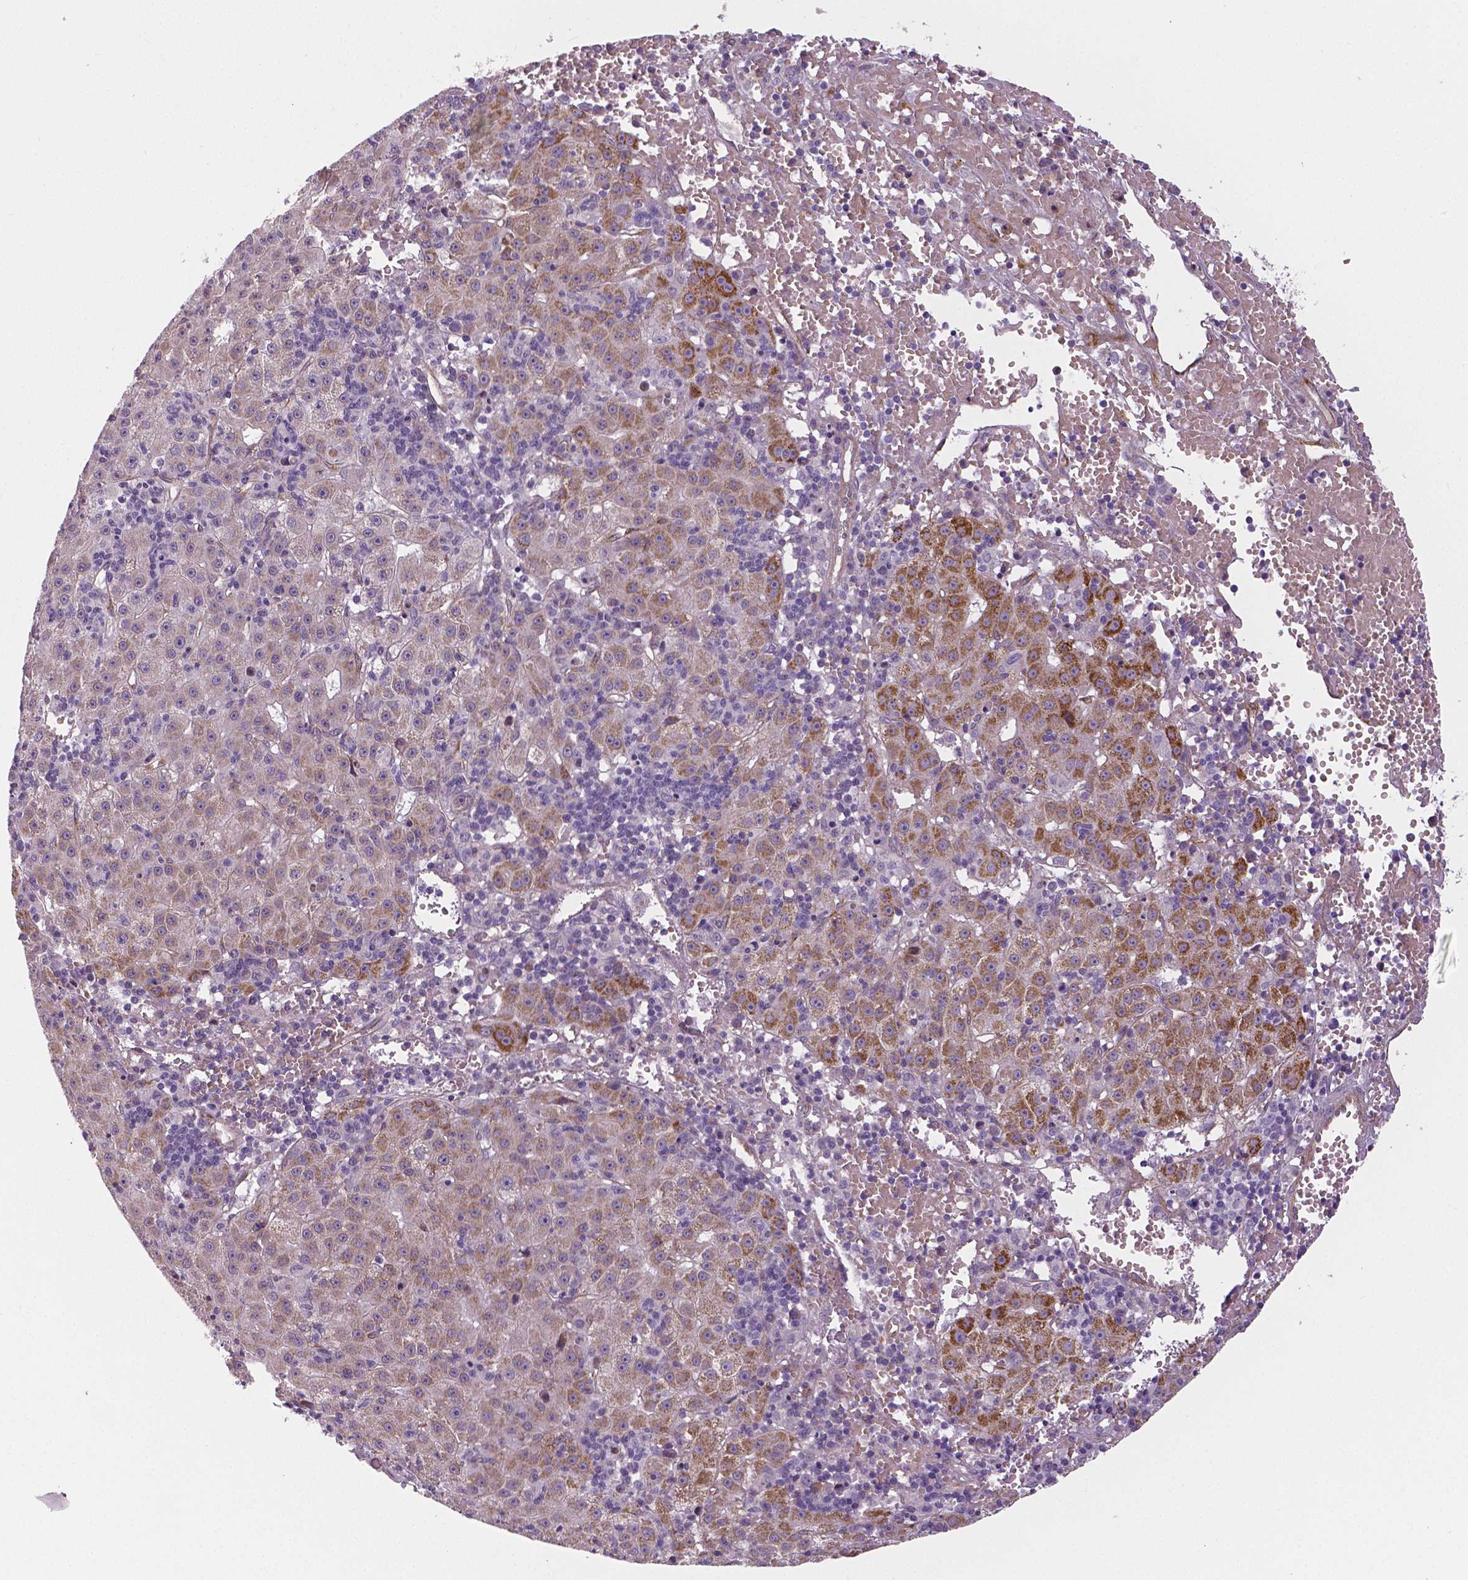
{"staining": {"intensity": "moderate", "quantity": "25%-75%", "location": "cytoplasmic/membranous"}, "tissue": "liver cancer", "cell_type": "Tumor cells", "image_type": "cancer", "snomed": [{"axis": "morphology", "description": "Carcinoma, Hepatocellular, NOS"}, {"axis": "topography", "description": "Liver"}], "caption": "Immunohistochemical staining of liver cancer demonstrates medium levels of moderate cytoplasmic/membranous staining in about 25%-75% of tumor cells. Using DAB (brown) and hematoxylin (blue) stains, captured at high magnification using brightfield microscopy.", "gene": "FLT1", "patient": {"sex": "male", "age": 76}}